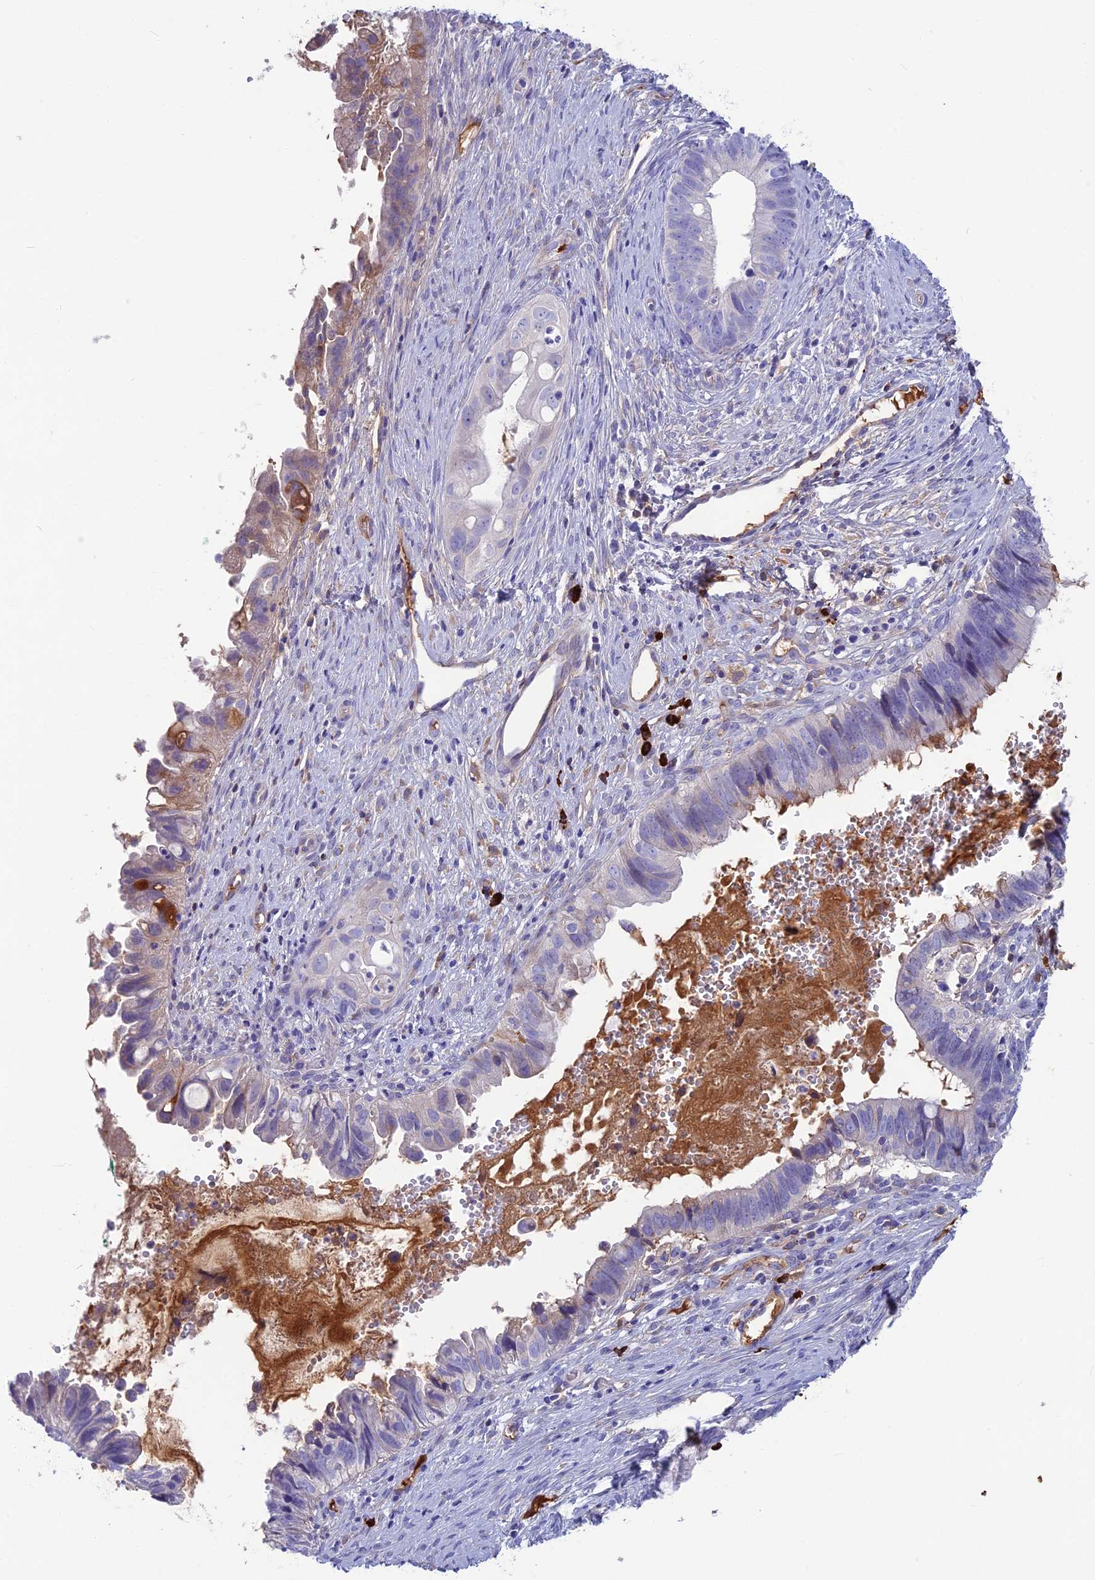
{"staining": {"intensity": "weak", "quantity": "<25%", "location": "cytoplasmic/membranous"}, "tissue": "cervical cancer", "cell_type": "Tumor cells", "image_type": "cancer", "snomed": [{"axis": "morphology", "description": "Adenocarcinoma, NOS"}, {"axis": "topography", "description": "Cervix"}], "caption": "Immunohistochemistry photomicrograph of cervical cancer stained for a protein (brown), which exhibits no expression in tumor cells. The staining is performed using DAB brown chromogen with nuclei counter-stained in using hematoxylin.", "gene": "SNAP91", "patient": {"sex": "female", "age": 42}}